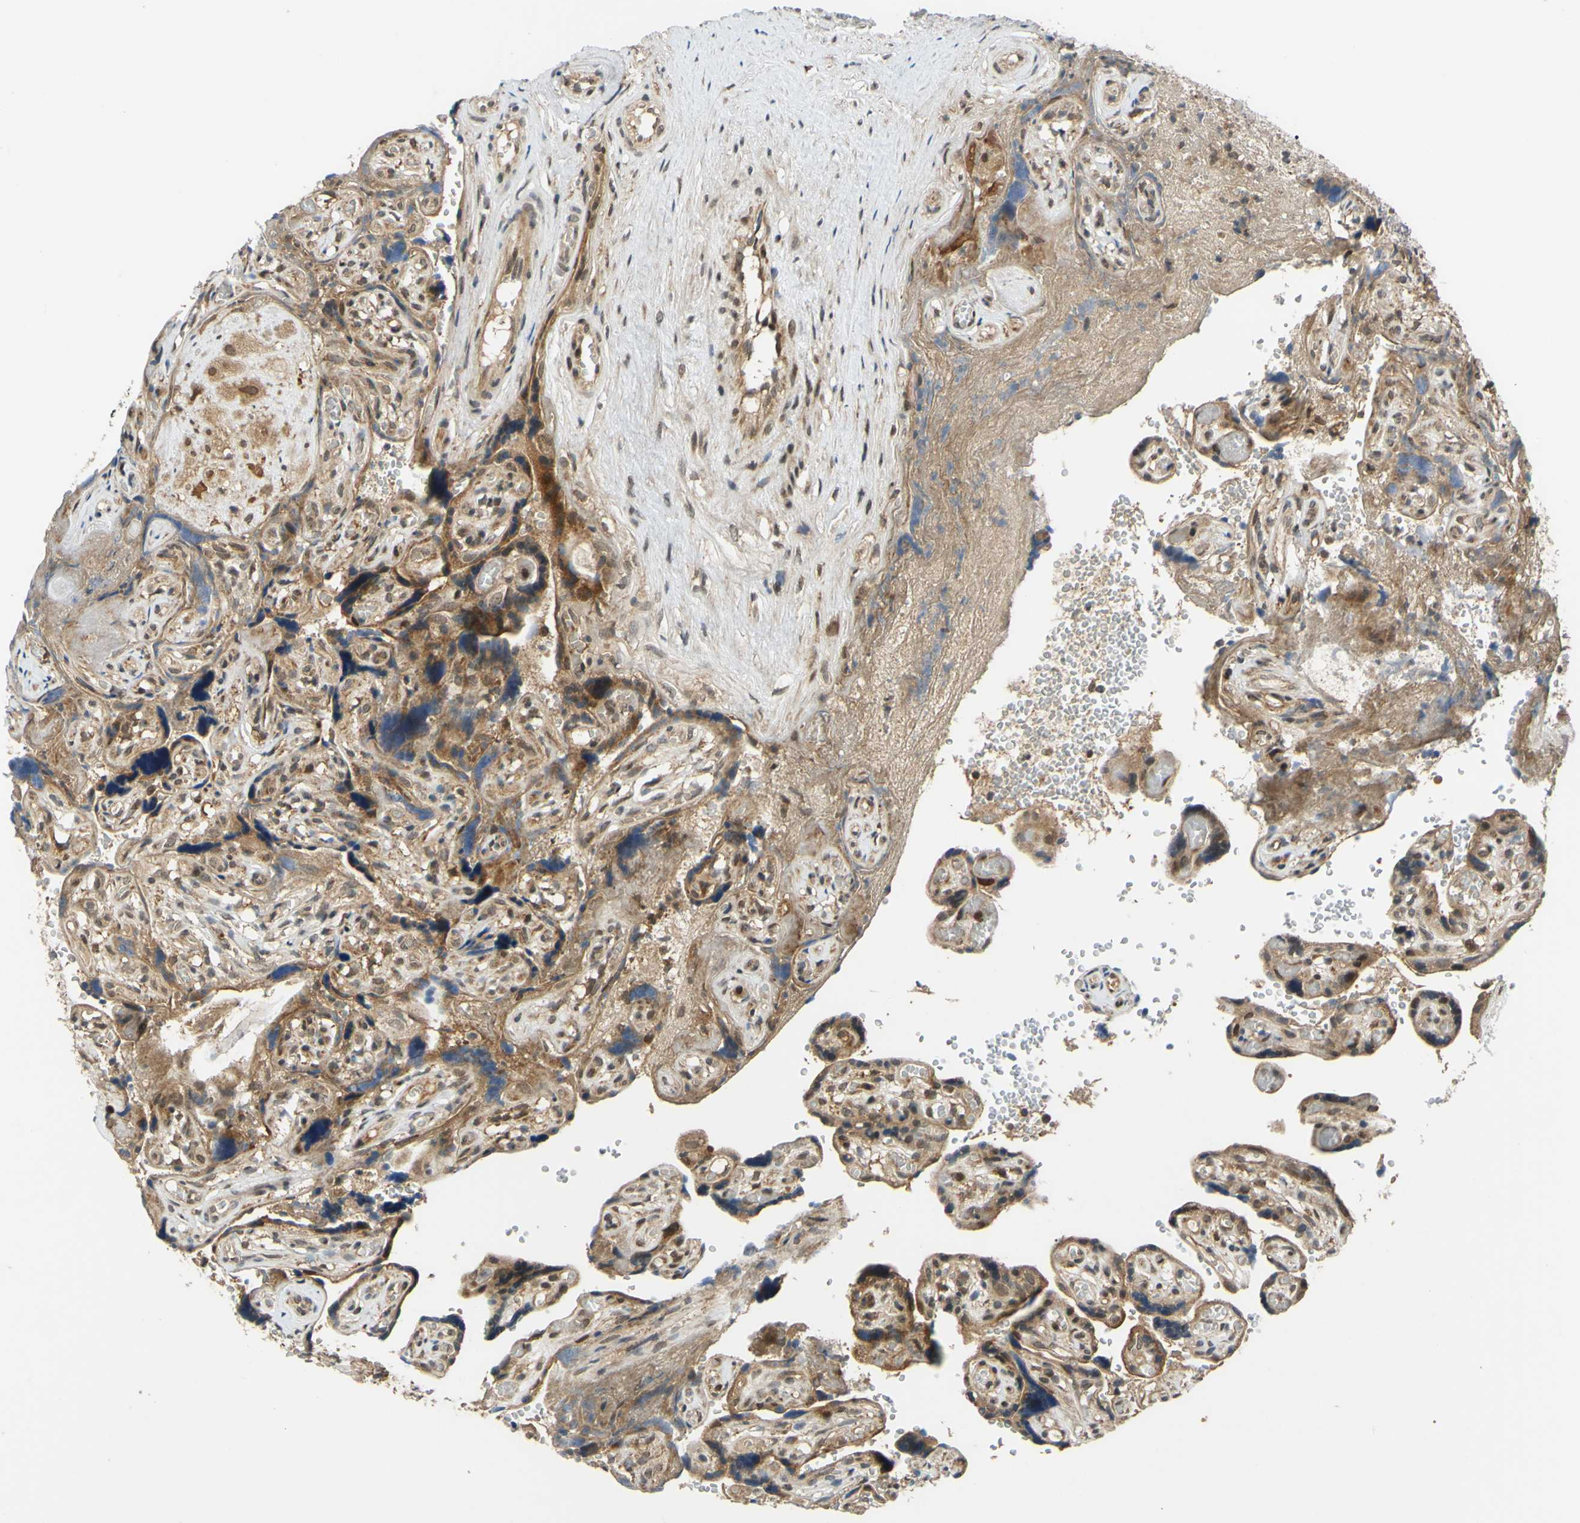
{"staining": {"intensity": "strong", "quantity": ">75%", "location": "cytoplasmic/membranous,nuclear"}, "tissue": "placenta", "cell_type": "Trophoblastic cells", "image_type": "normal", "snomed": [{"axis": "morphology", "description": "Normal tissue, NOS"}, {"axis": "topography", "description": "Placenta"}], "caption": "IHC histopathology image of normal placenta stained for a protein (brown), which demonstrates high levels of strong cytoplasmic/membranous,nuclear staining in approximately >75% of trophoblastic cells.", "gene": "ABCC8", "patient": {"sex": "female", "age": 30}}